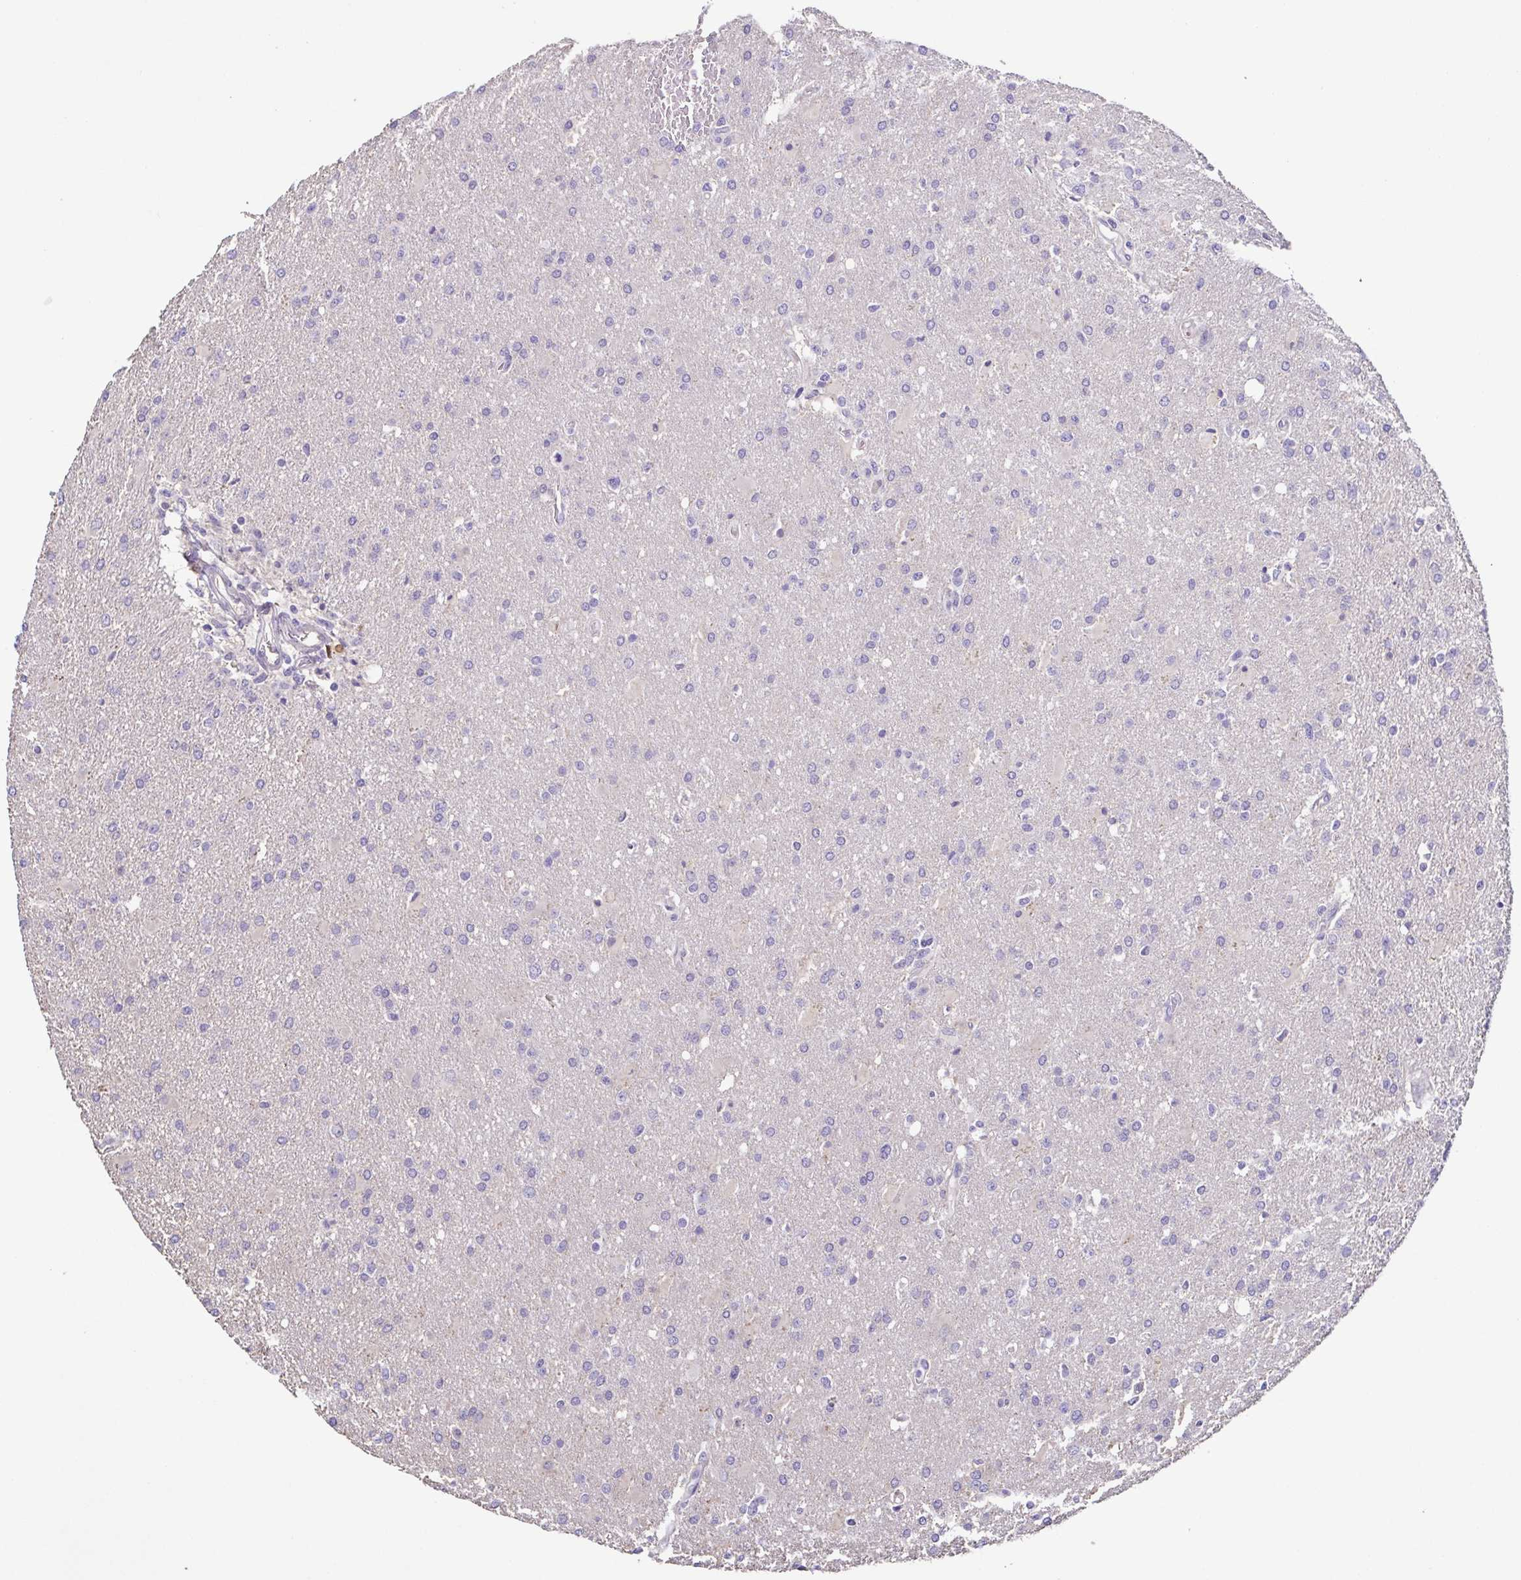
{"staining": {"intensity": "negative", "quantity": "none", "location": "none"}, "tissue": "glioma", "cell_type": "Tumor cells", "image_type": "cancer", "snomed": [{"axis": "morphology", "description": "Glioma, malignant, High grade"}, {"axis": "topography", "description": "Brain"}], "caption": "The micrograph displays no staining of tumor cells in malignant glioma (high-grade).", "gene": "TERT", "patient": {"sex": "male", "age": 68}}